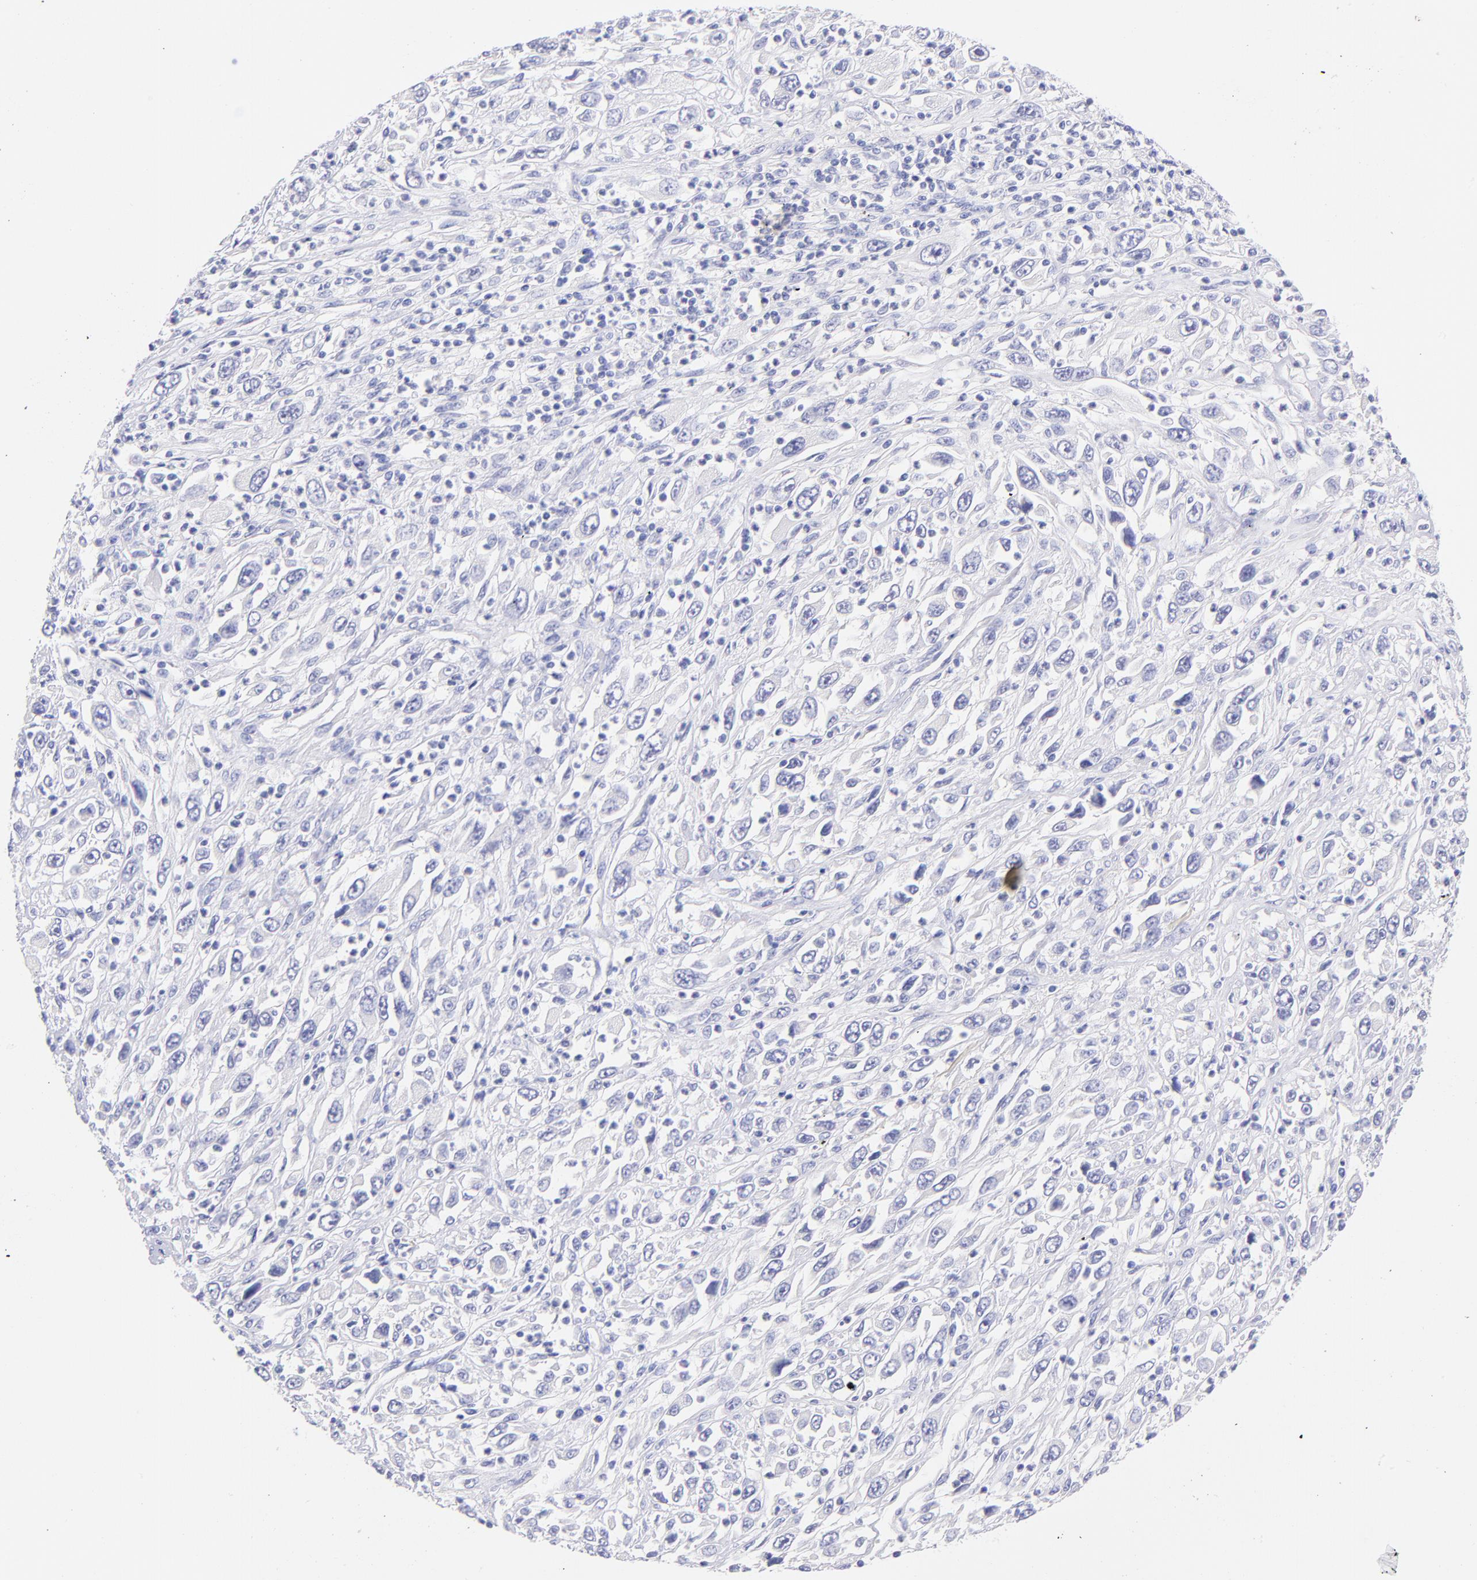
{"staining": {"intensity": "negative", "quantity": "none", "location": "none"}, "tissue": "melanoma", "cell_type": "Tumor cells", "image_type": "cancer", "snomed": [{"axis": "morphology", "description": "Malignant melanoma, Metastatic site"}, {"axis": "topography", "description": "Skin"}], "caption": "Tumor cells show no significant protein staining in melanoma.", "gene": "RAB3B", "patient": {"sex": "female", "age": 56}}